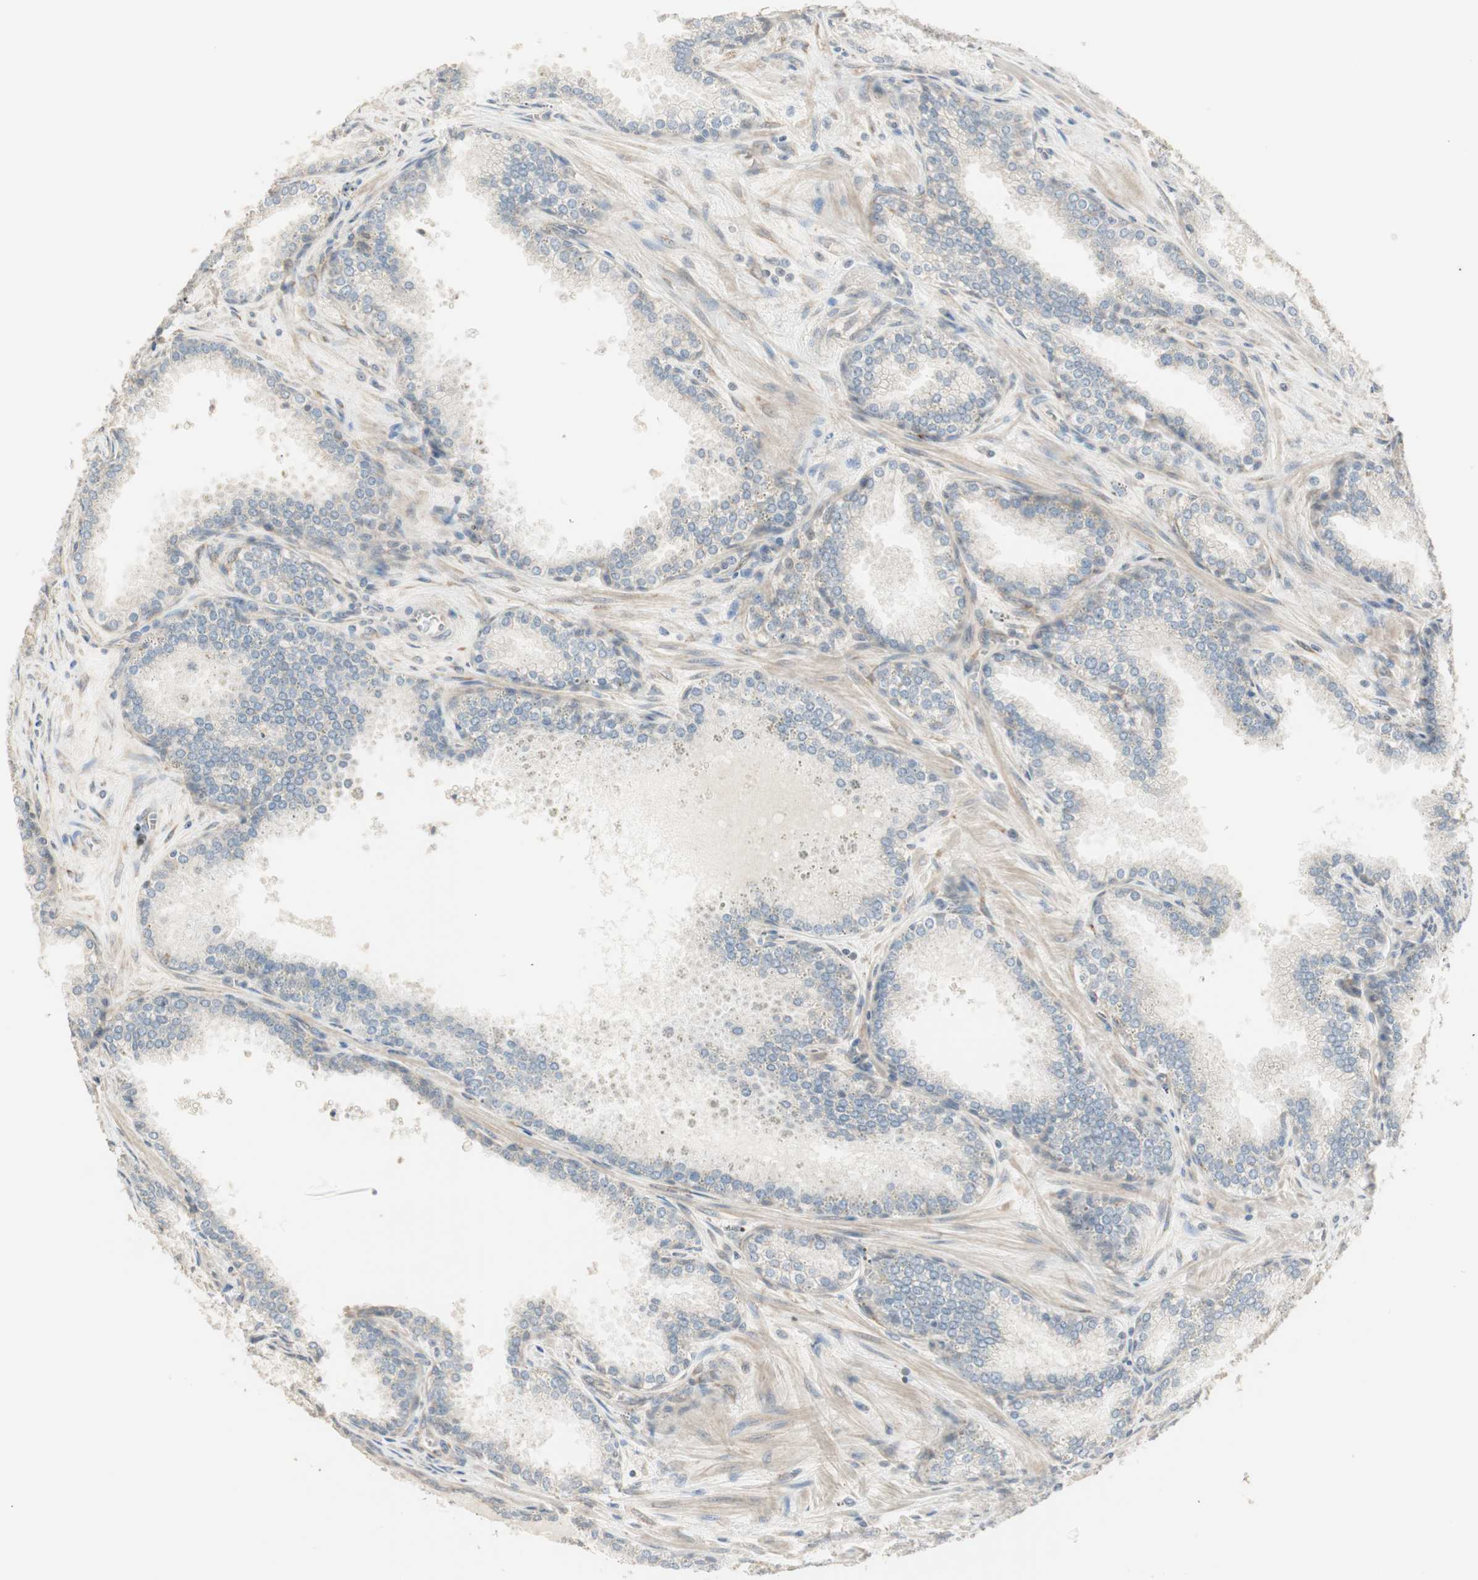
{"staining": {"intensity": "weak", "quantity": "25%-75%", "location": "cytoplasmic/membranous"}, "tissue": "prostate cancer", "cell_type": "Tumor cells", "image_type": "cancer", "snomed": [{"axis": "morphology", "description": "Adenocarcinoma, Low grade"}, {"axis": "topography", "description": "Prostate"}], "caption": "A brown stain shows weak cytoplasmic/membranous positivity of a protein in human prostate cancer tumor cells.", "gene": "TASOR", "patient": {"sex": "male", "age": 60}}